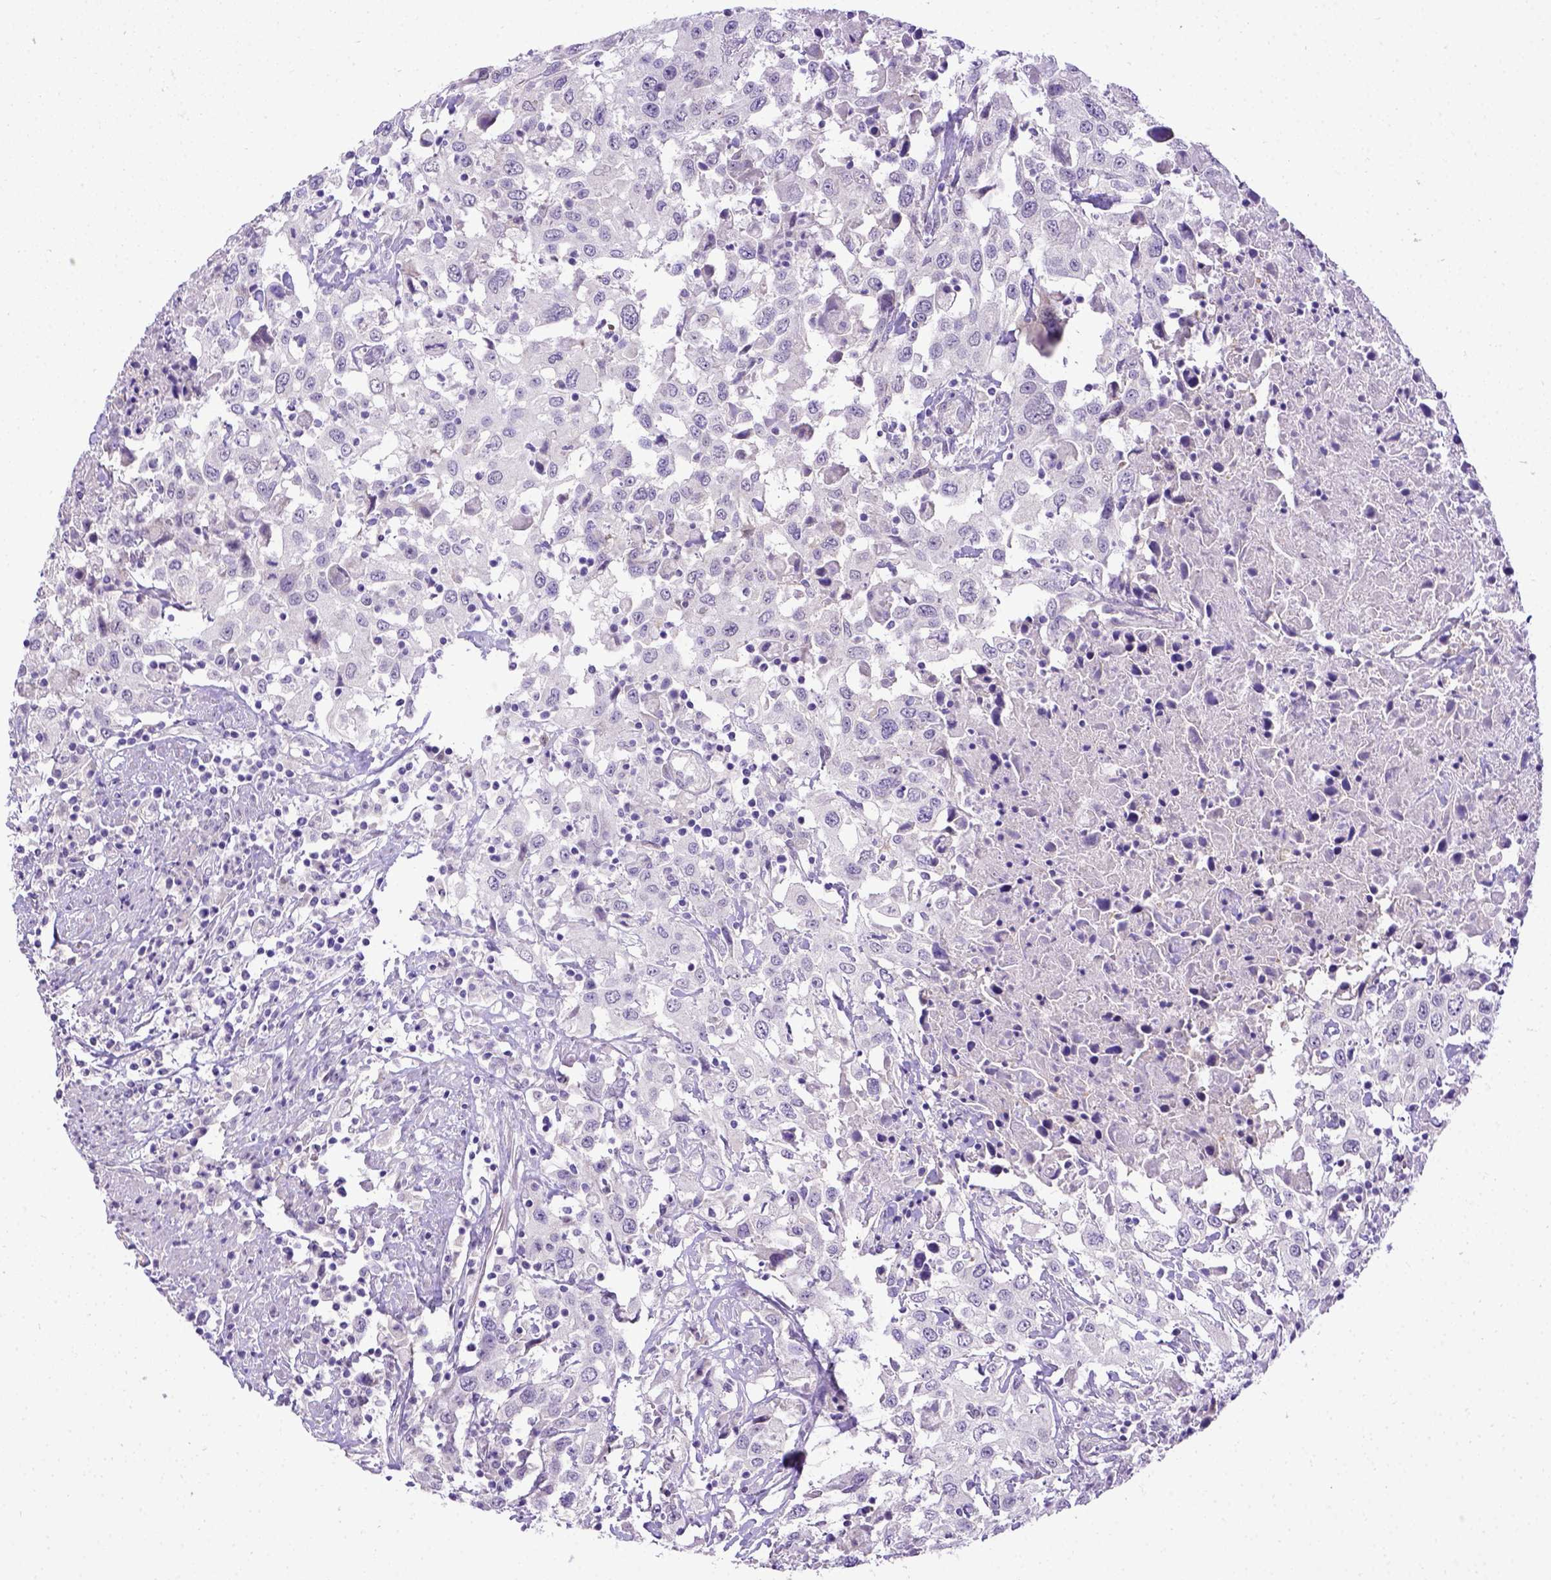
{"staining": {"intensity": "negative", "quantity": "none", "location": "none"}, "tissue": "urothelial cancer", "cell_type": "Tumor cells", "image_type": "cancer", "snomed": [{"axis": "morphology", "description": "Urothelial carcinoma, High grade"}, {"axis": "topography", "description": "Urinary bladder"}], "caption": "Tumor cells show no significant positivity in urothelial cancer.", "gene": "BTN1A1", "patient": {"sex": "male", "age": 61}}